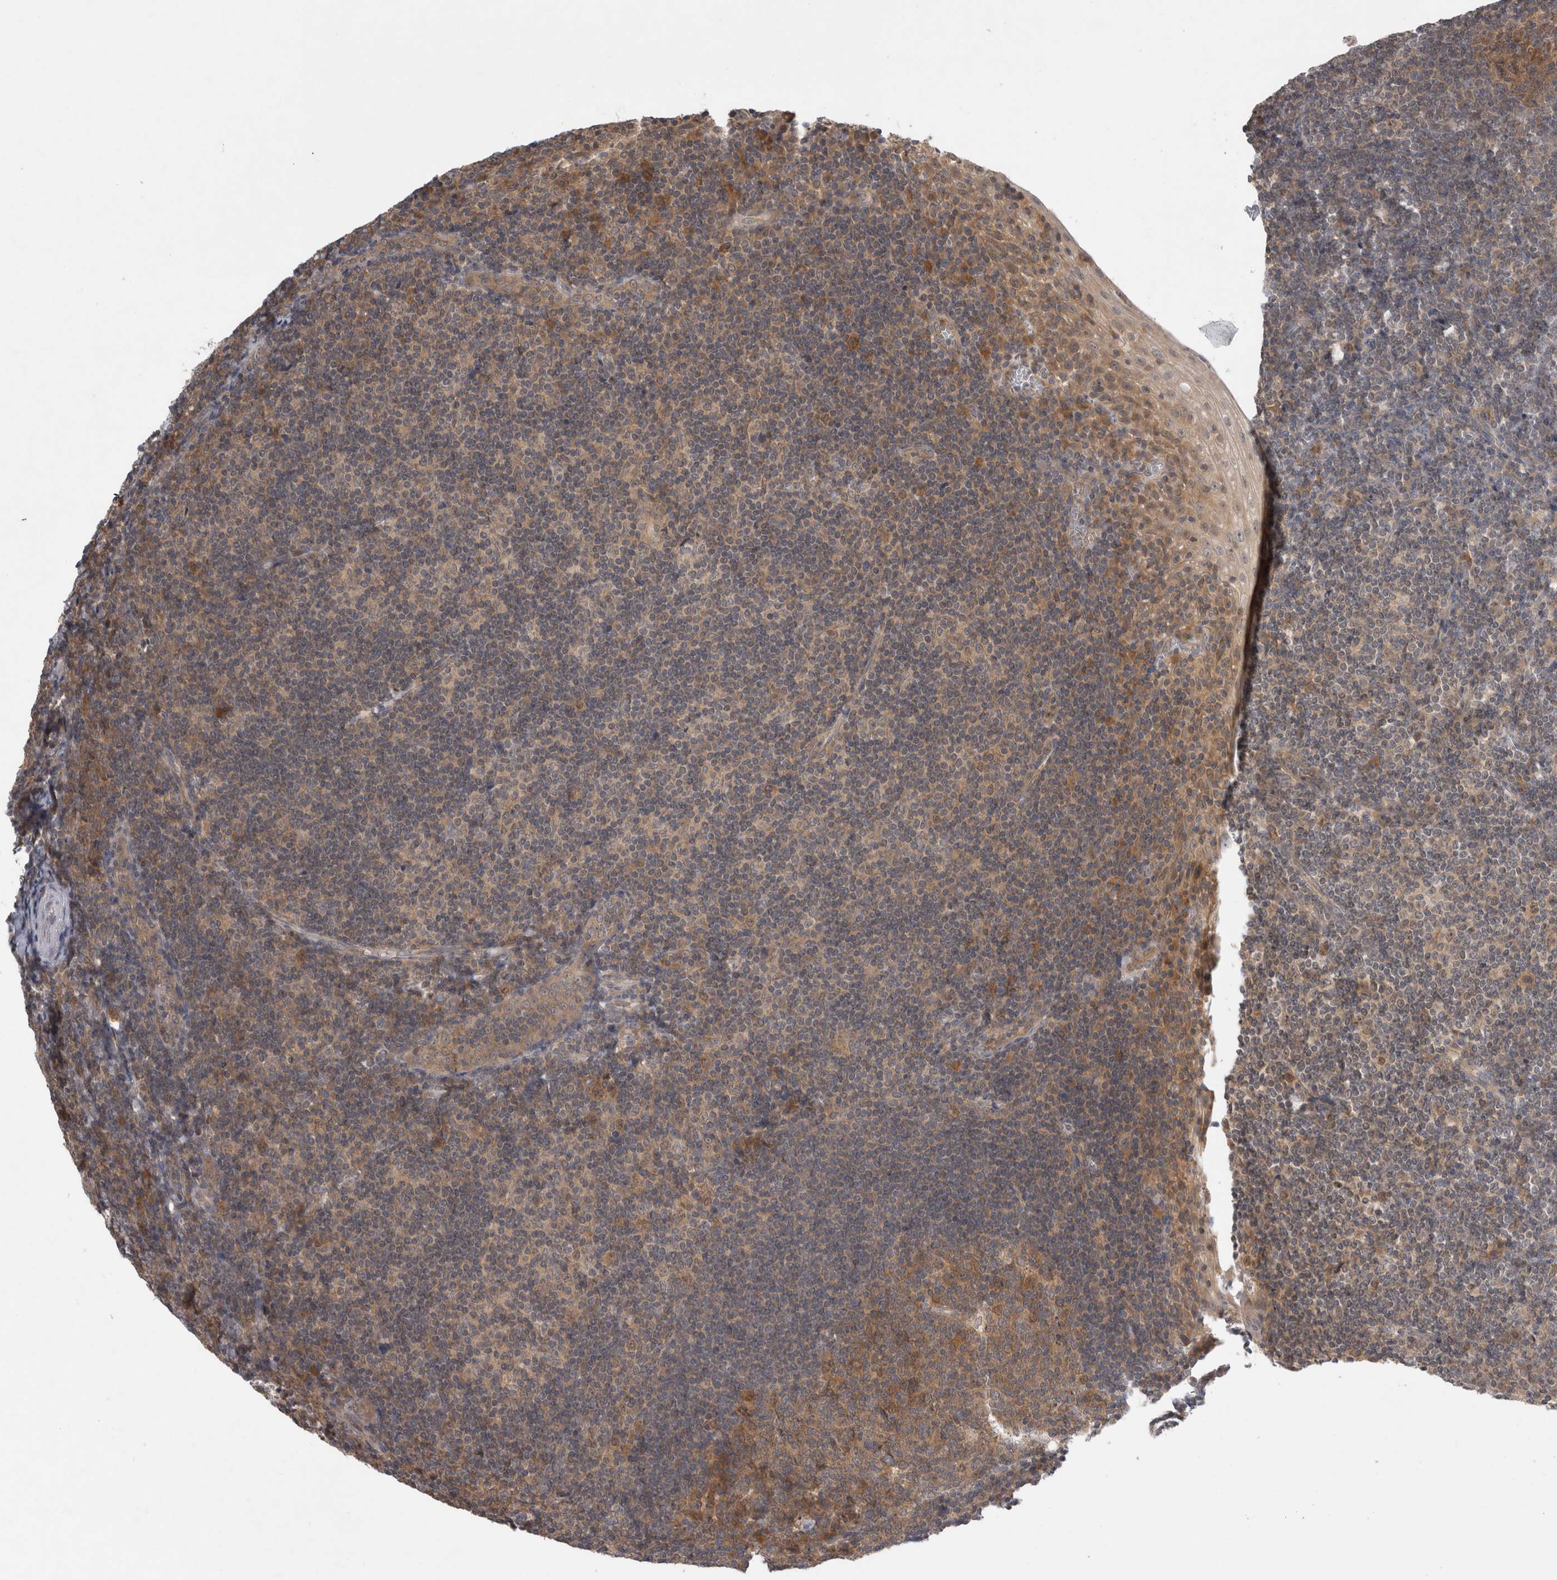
{"staining": {"intensity": "moderate", "quantity": "25%-75%", "location": "cytoplasmic/membranous,nuclear"}, "tissue": "tonsil", "cell_type": "Germinal center cells", "image_type": "normal", "snomed": [{"axis": "morphology", "description": "Normal tissue, NOS"}, {"axis": "topography", "description": "Tonsil"}], "caption": "Protein staining of unremarkable tonsil demonstrates moderate cytoplasmic/membranous,nuclear positivity in approximately 25%-75% of germinal center cells.", "gene": "AASDHPPT", "patient": {"sex": "male", "age": 37}}